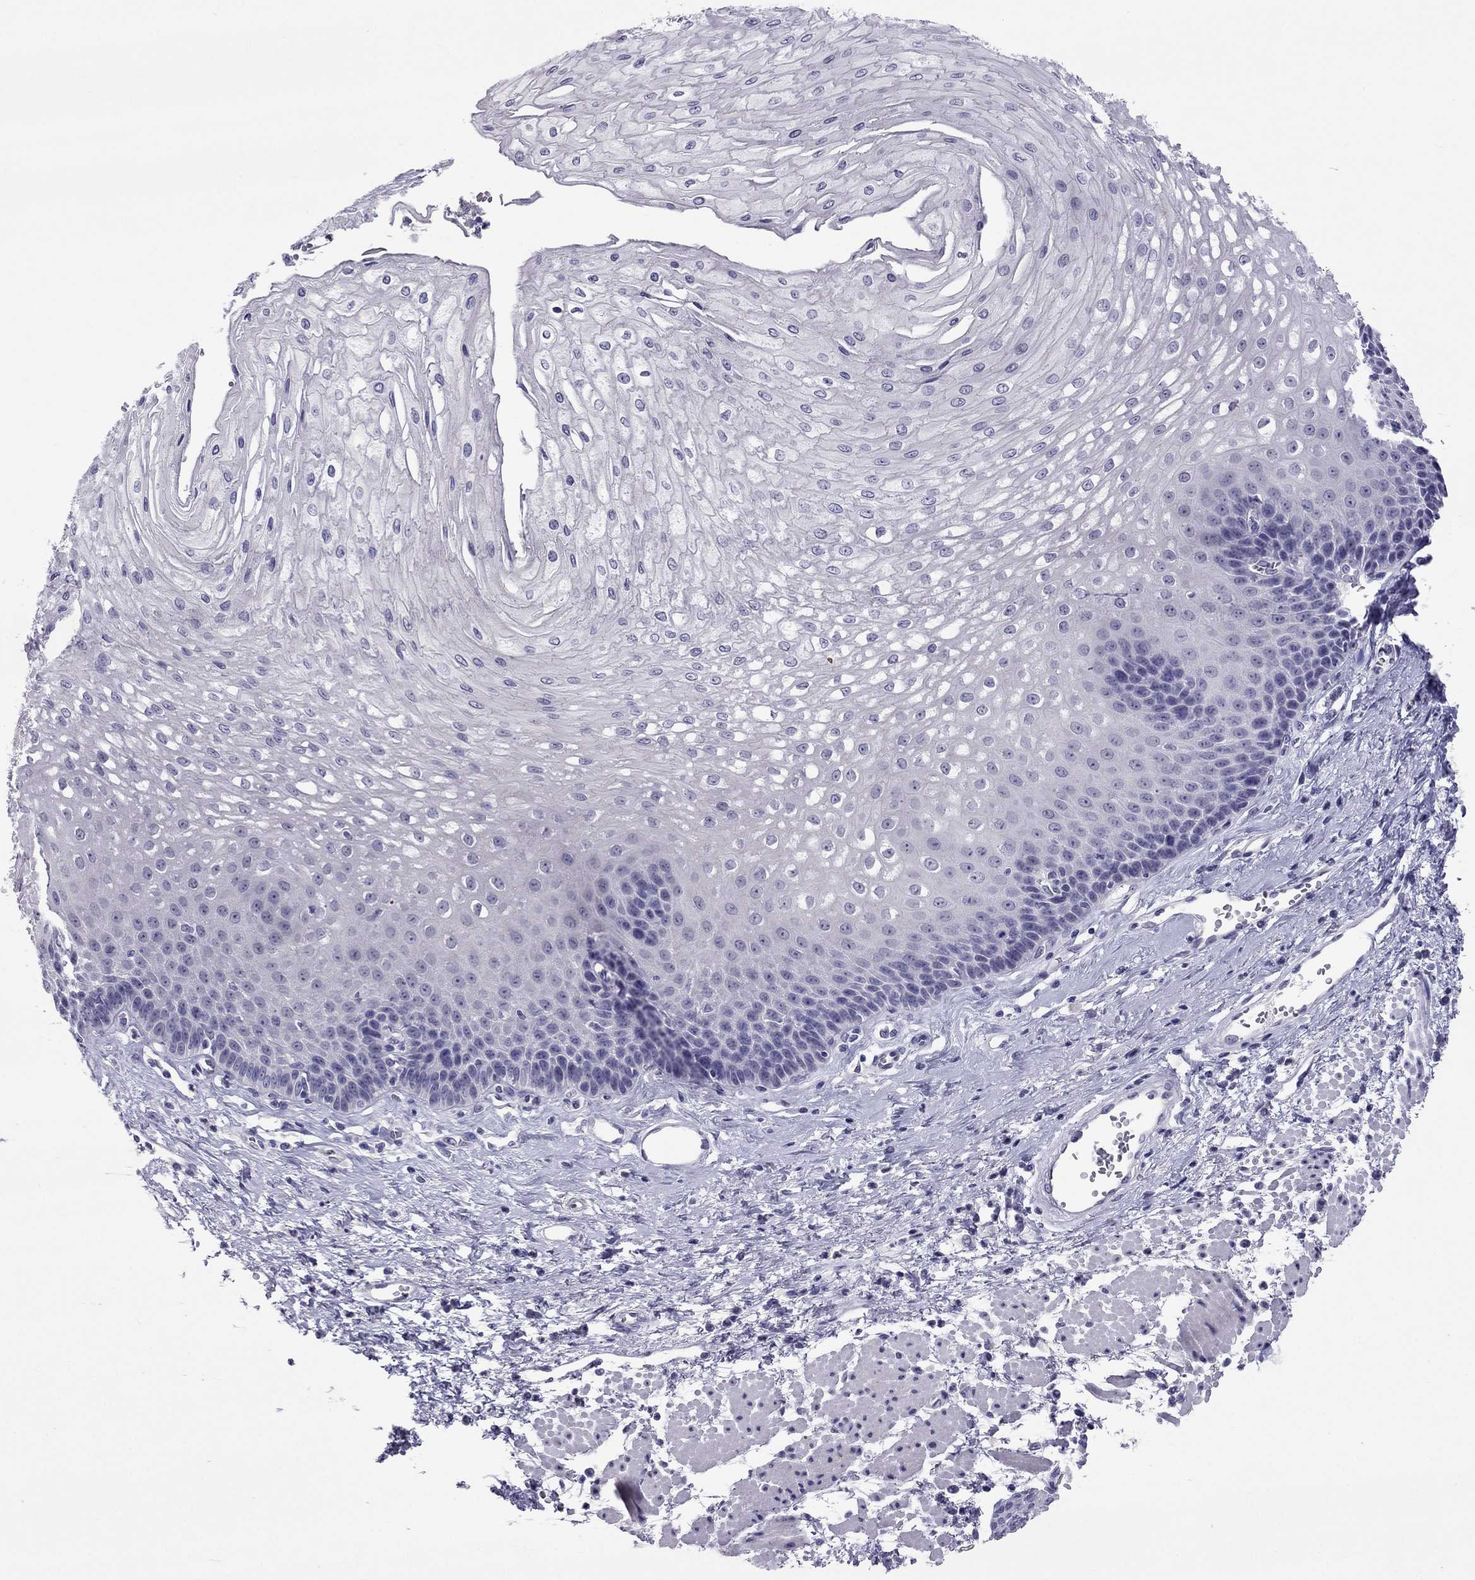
{"staining": {"intensity": "negative", "quantity": "none", "location": "none"}, "tissue": "esophagus", "cell_type": "Squamous epithelial cells", "image_type": "normal", "snomed": [{"axis": "morphology", "description": "Normal tissue, NOS"}, {"axis": "topography", "description": "Esophagus"}], "caption": "Squamous epithelial cells are negative for brown protein staining in unremarkable esophagus. (DAB immunohistochemistry with hematoxylin counter stain).", "gene": "CROCC2", "patient": {"sex": "female", "age": 62}}